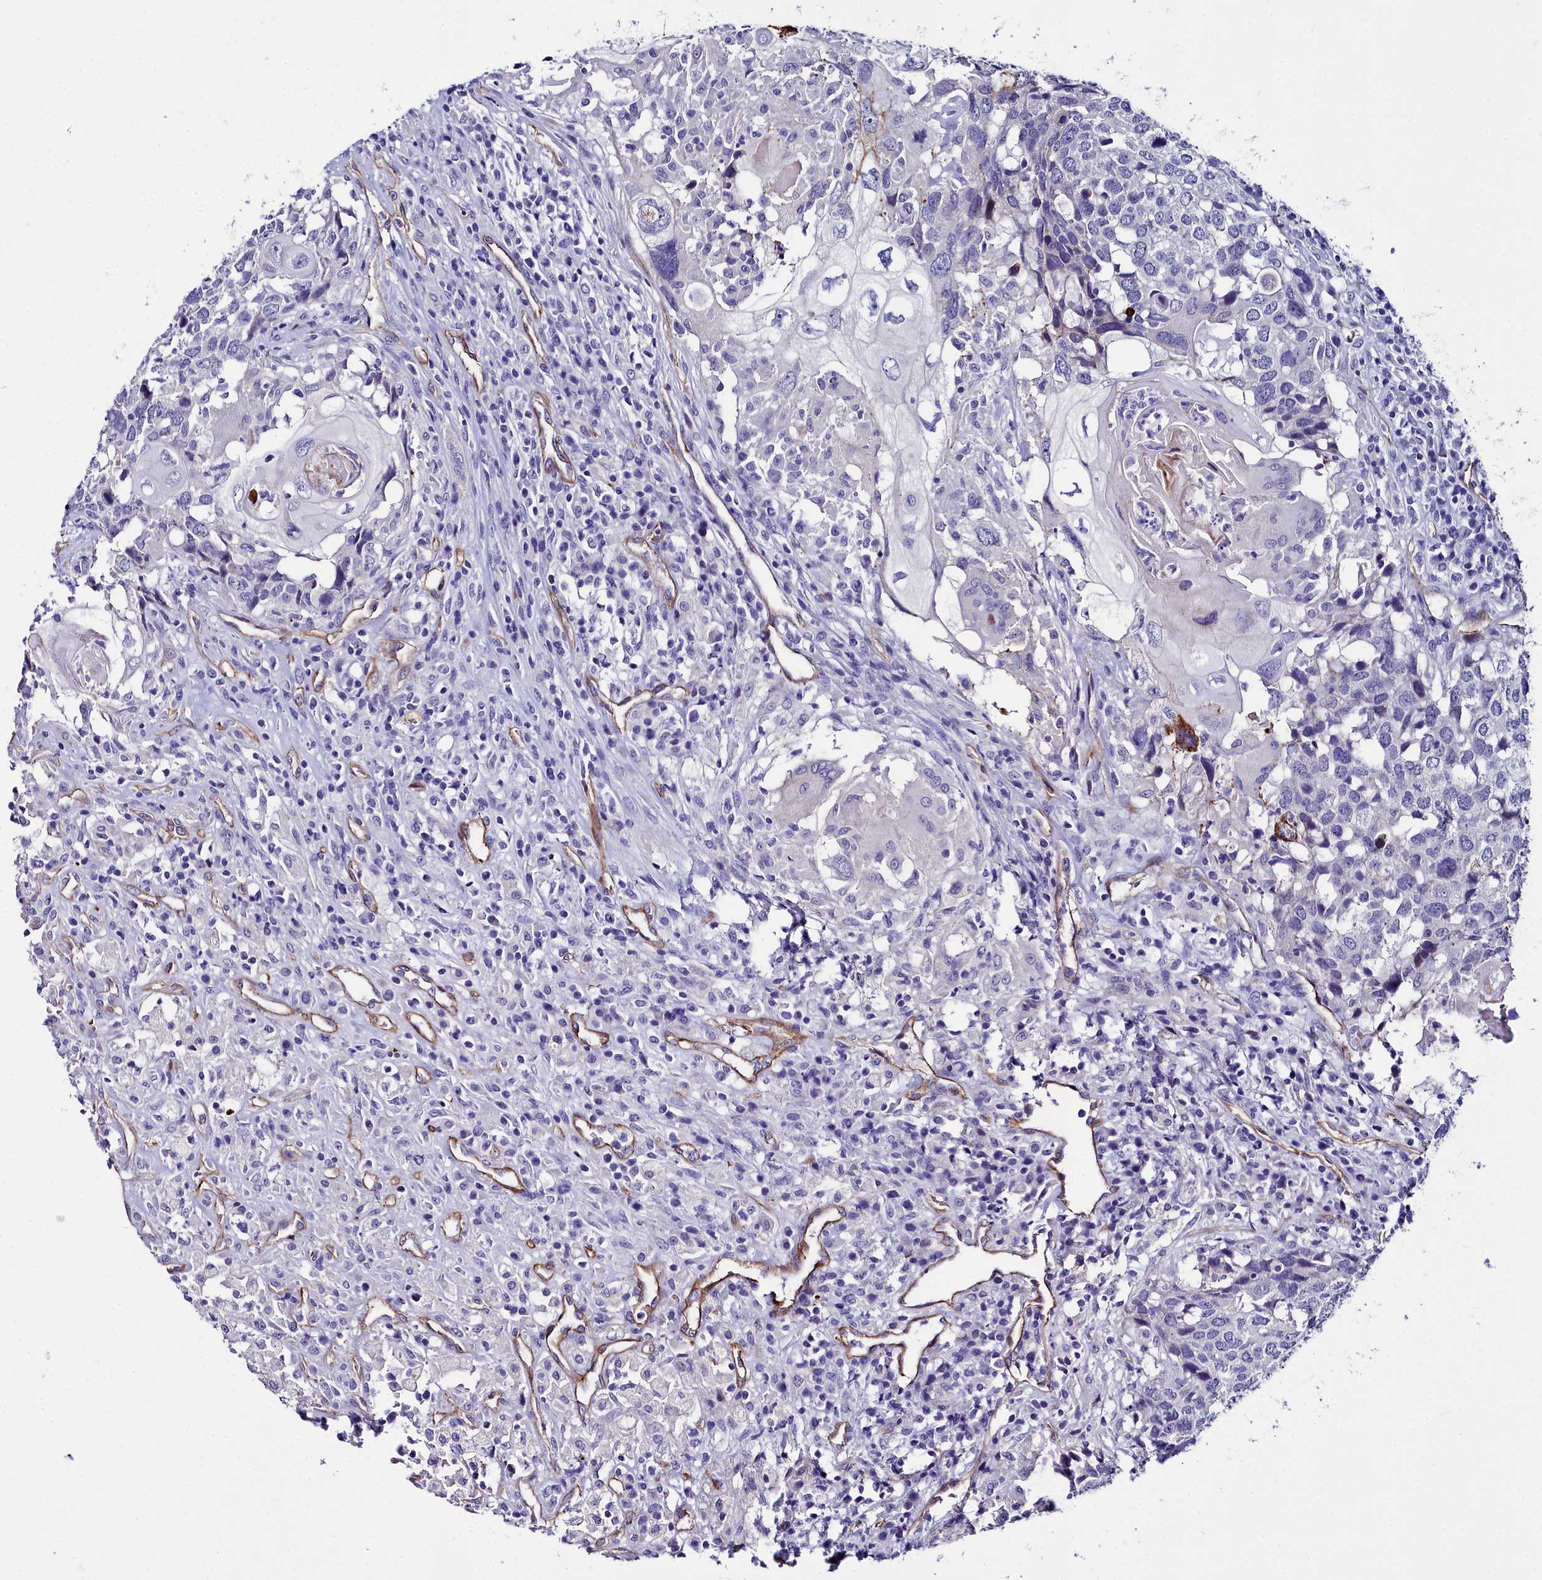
{"staining": {"intensity": "negative", "quantity": "none", "location": "none"}, "tissue": "head and neck cancer", "cell_type": "Tumor cells", "image_type": "cancer", "snomed": [{"axis": "morphology", "description": "Squamous cell carcinoma, NOS"}, {"axis": "topography", "description": "Head-Neck"}], "caption": "A micrograph of head and neck cancer (squamous cell carcinoma) stained for a protein shows no brown staining in tumor cells.", "gene": "CYP4F11", "patient": {"sex": "male", "age": 66}}